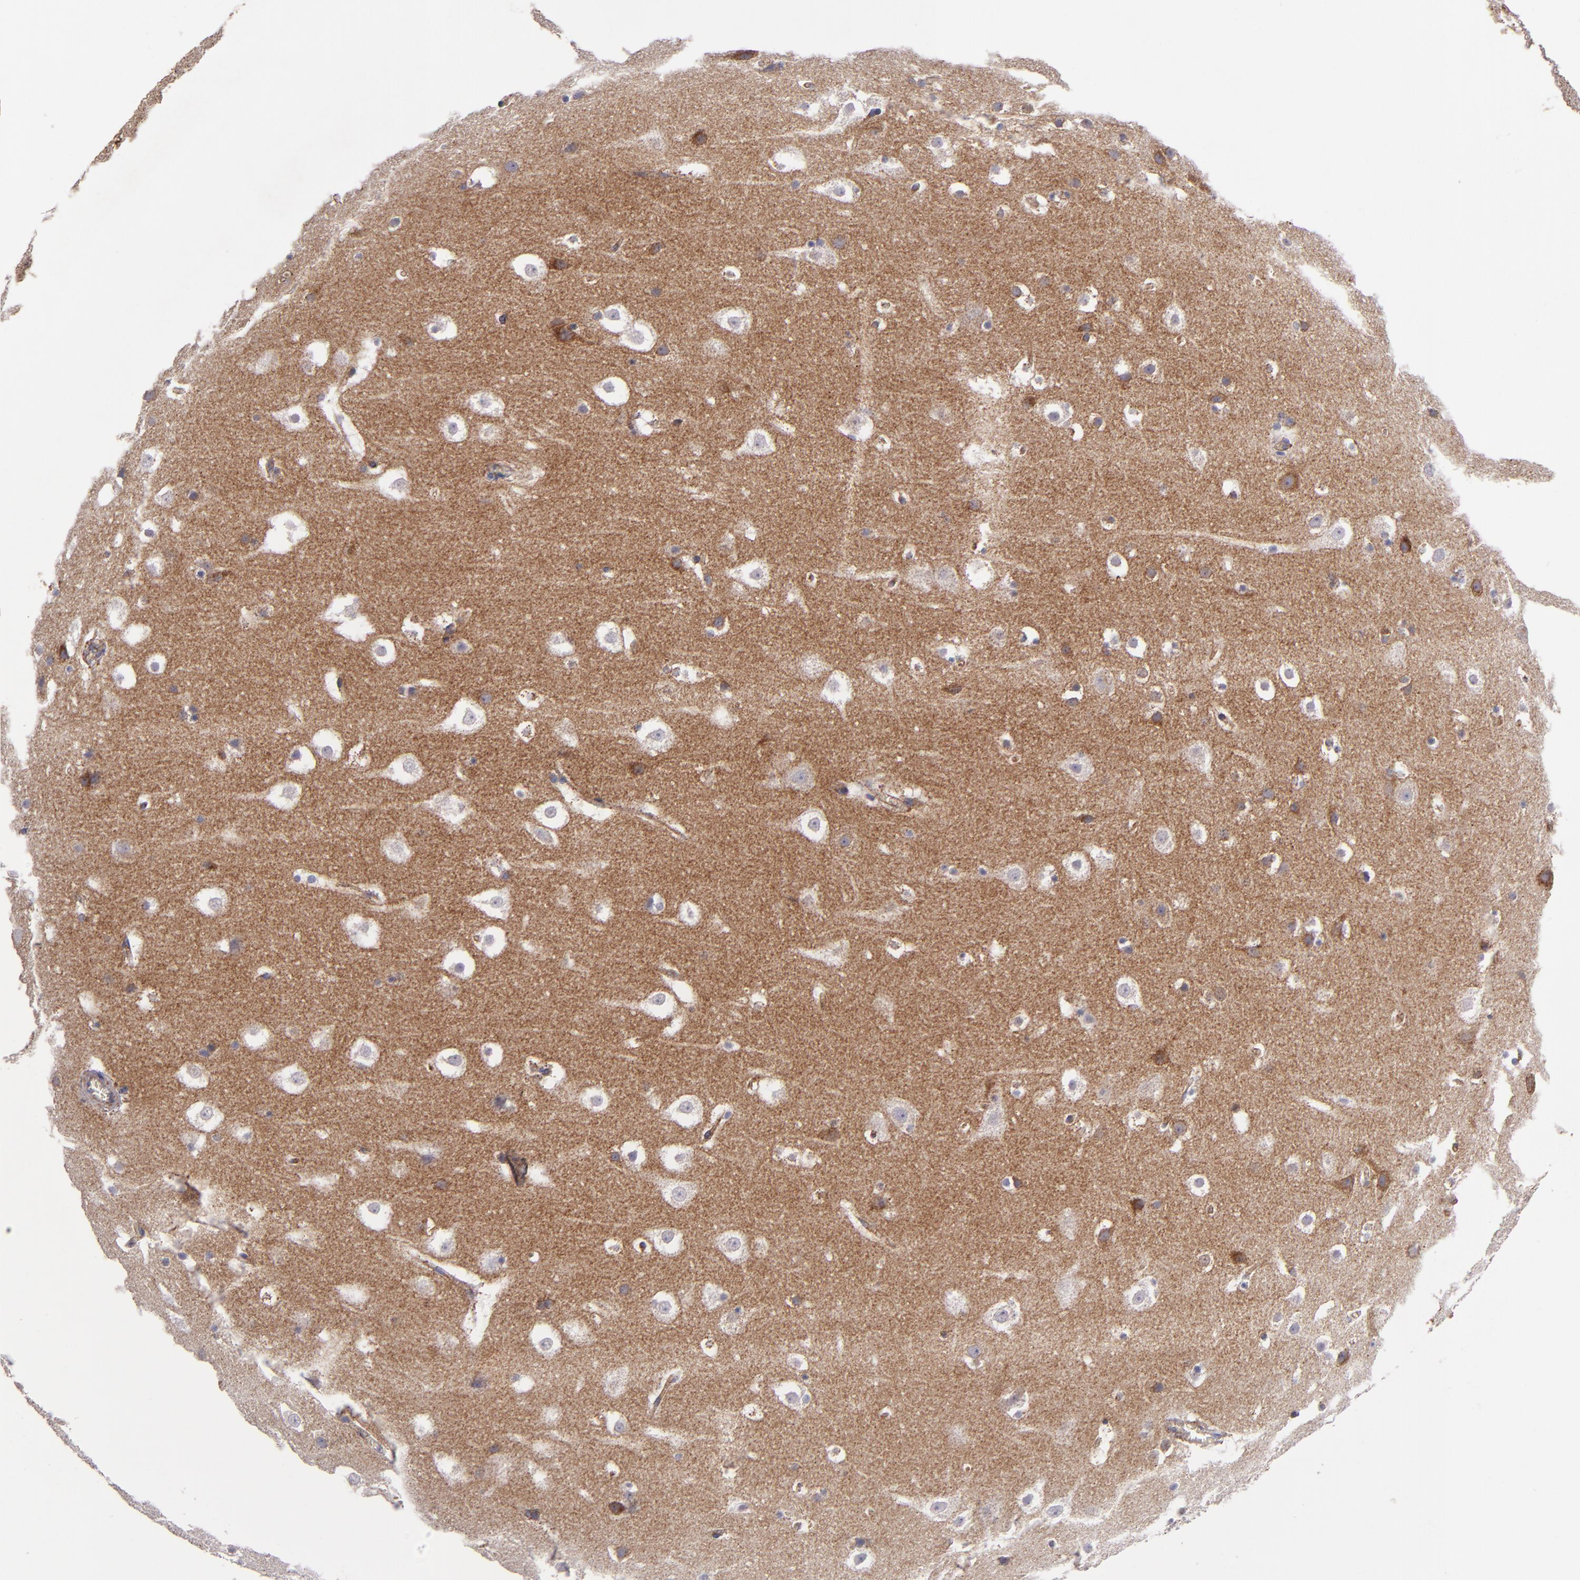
{"staining": {"intensity": "negative", "quantity": "none", "location": "none"}, "tissue": "hippocampus", "cell_type": "Glial cells", "image_type": "normal", "snomed": [{"axis": "morphology", "description": "Normal tissue, NOS"}, {"axis": "topography", "description": "Hippocampus"}], "caption": "Immunohistochemistry (IHC) of benign human hippocampus demonstrates no expression in glial cells.", "gene": "CLTA", "patient": {"sex": "male", "age": 45}}